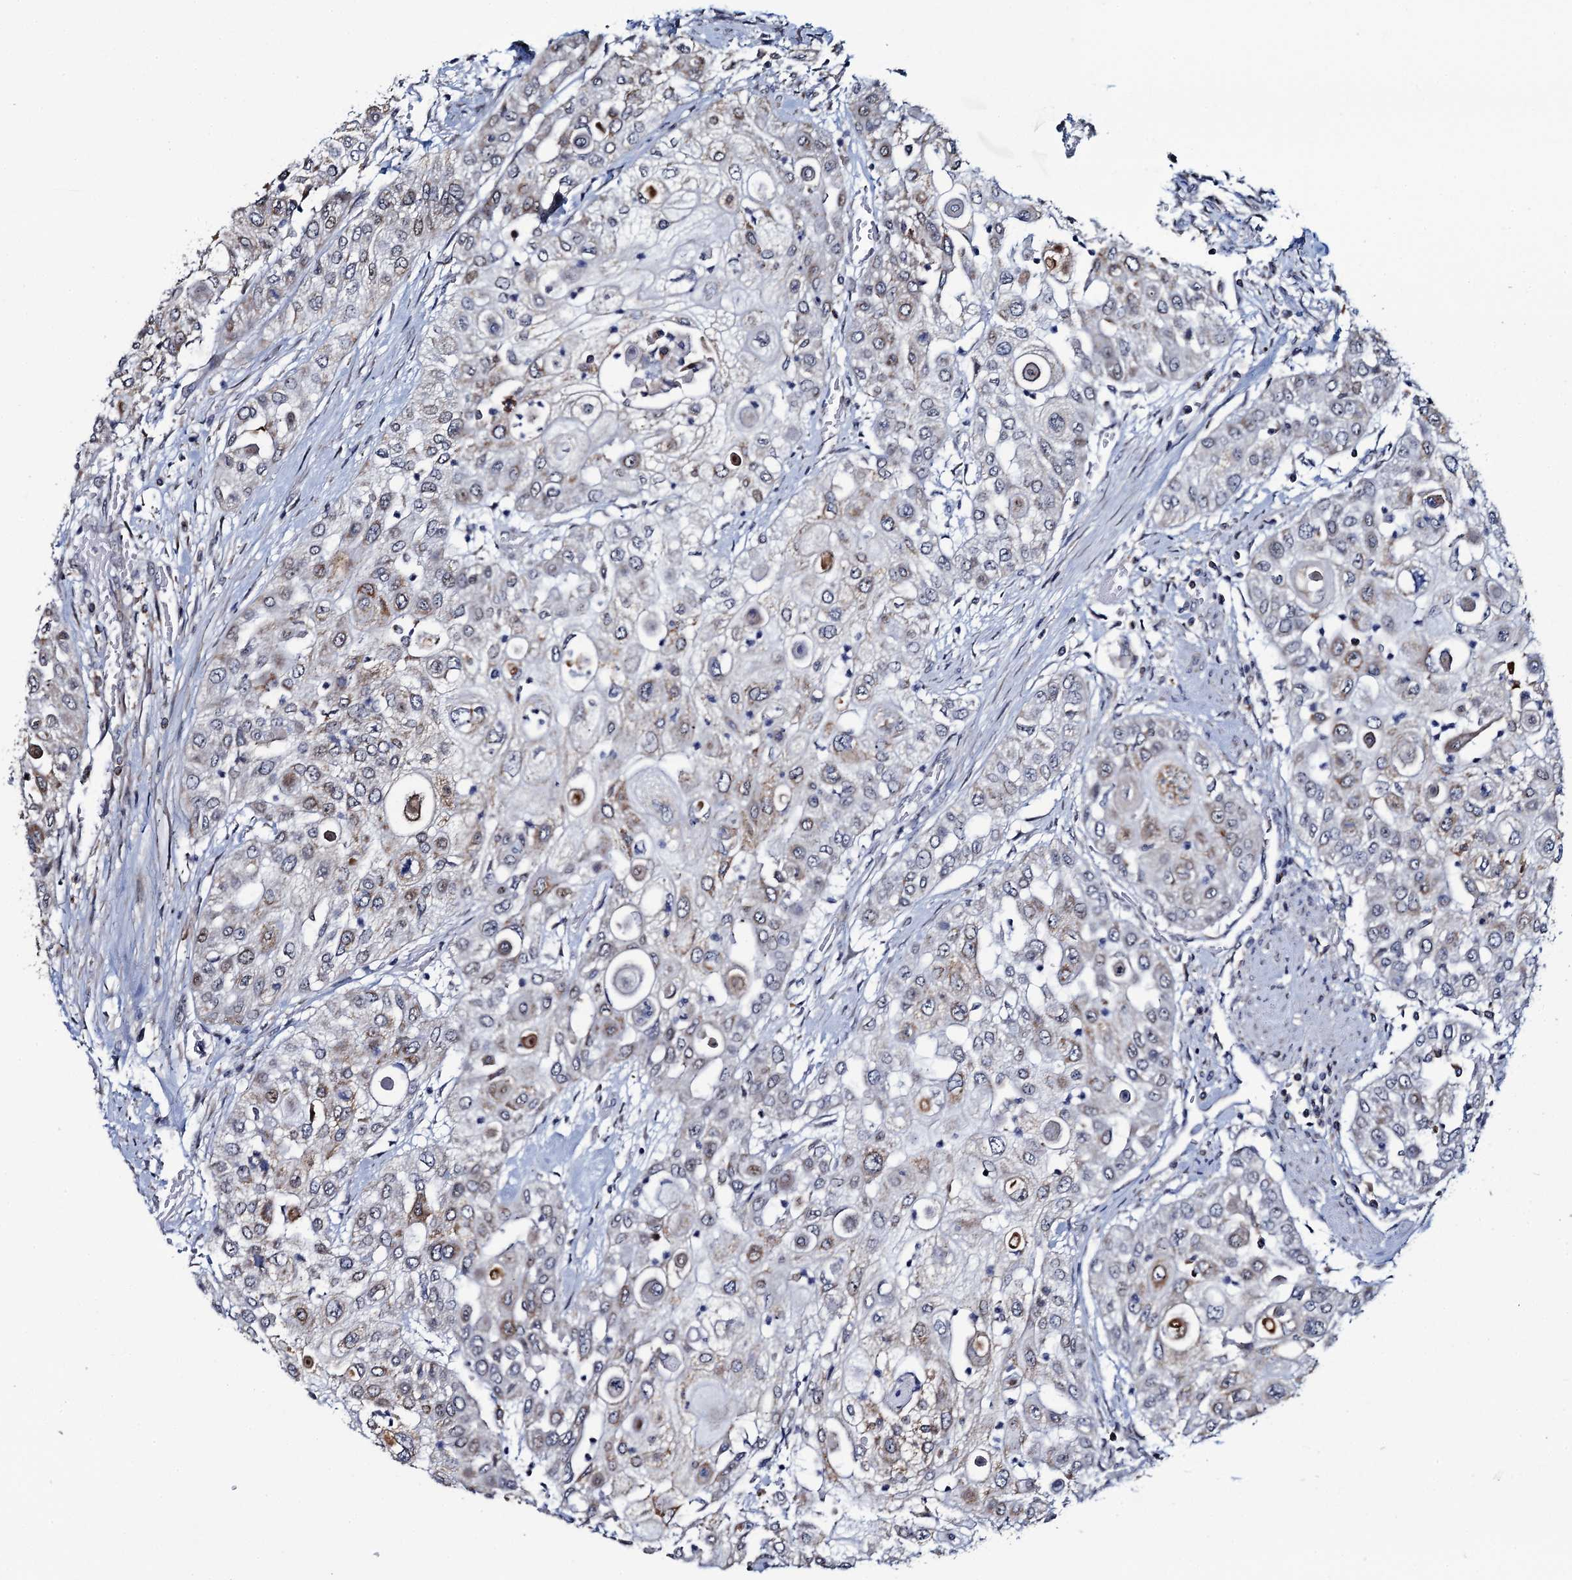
{"staining": {"intensity": "weak", "quantity": "<25%", "location": "cytoplasmic/membranous"}, "tissue": "urothelial cancer", "cell_type": "Tumor cells", "image_type": "cancer", "snomed": [{"axis": "morphology", "description": "Urothelial carcinoma, High grade"}, {"axis": "topography", "description": "Urinary bladder"}], "caption": "DAB (3,3'-diaminobenzidine) immunohistochemical staining of human urothelial cancer demonstrates no significant positivity in tumor cells.", "gene": "CCDC102A", "patient": {"sex": "female", "age": 79}}